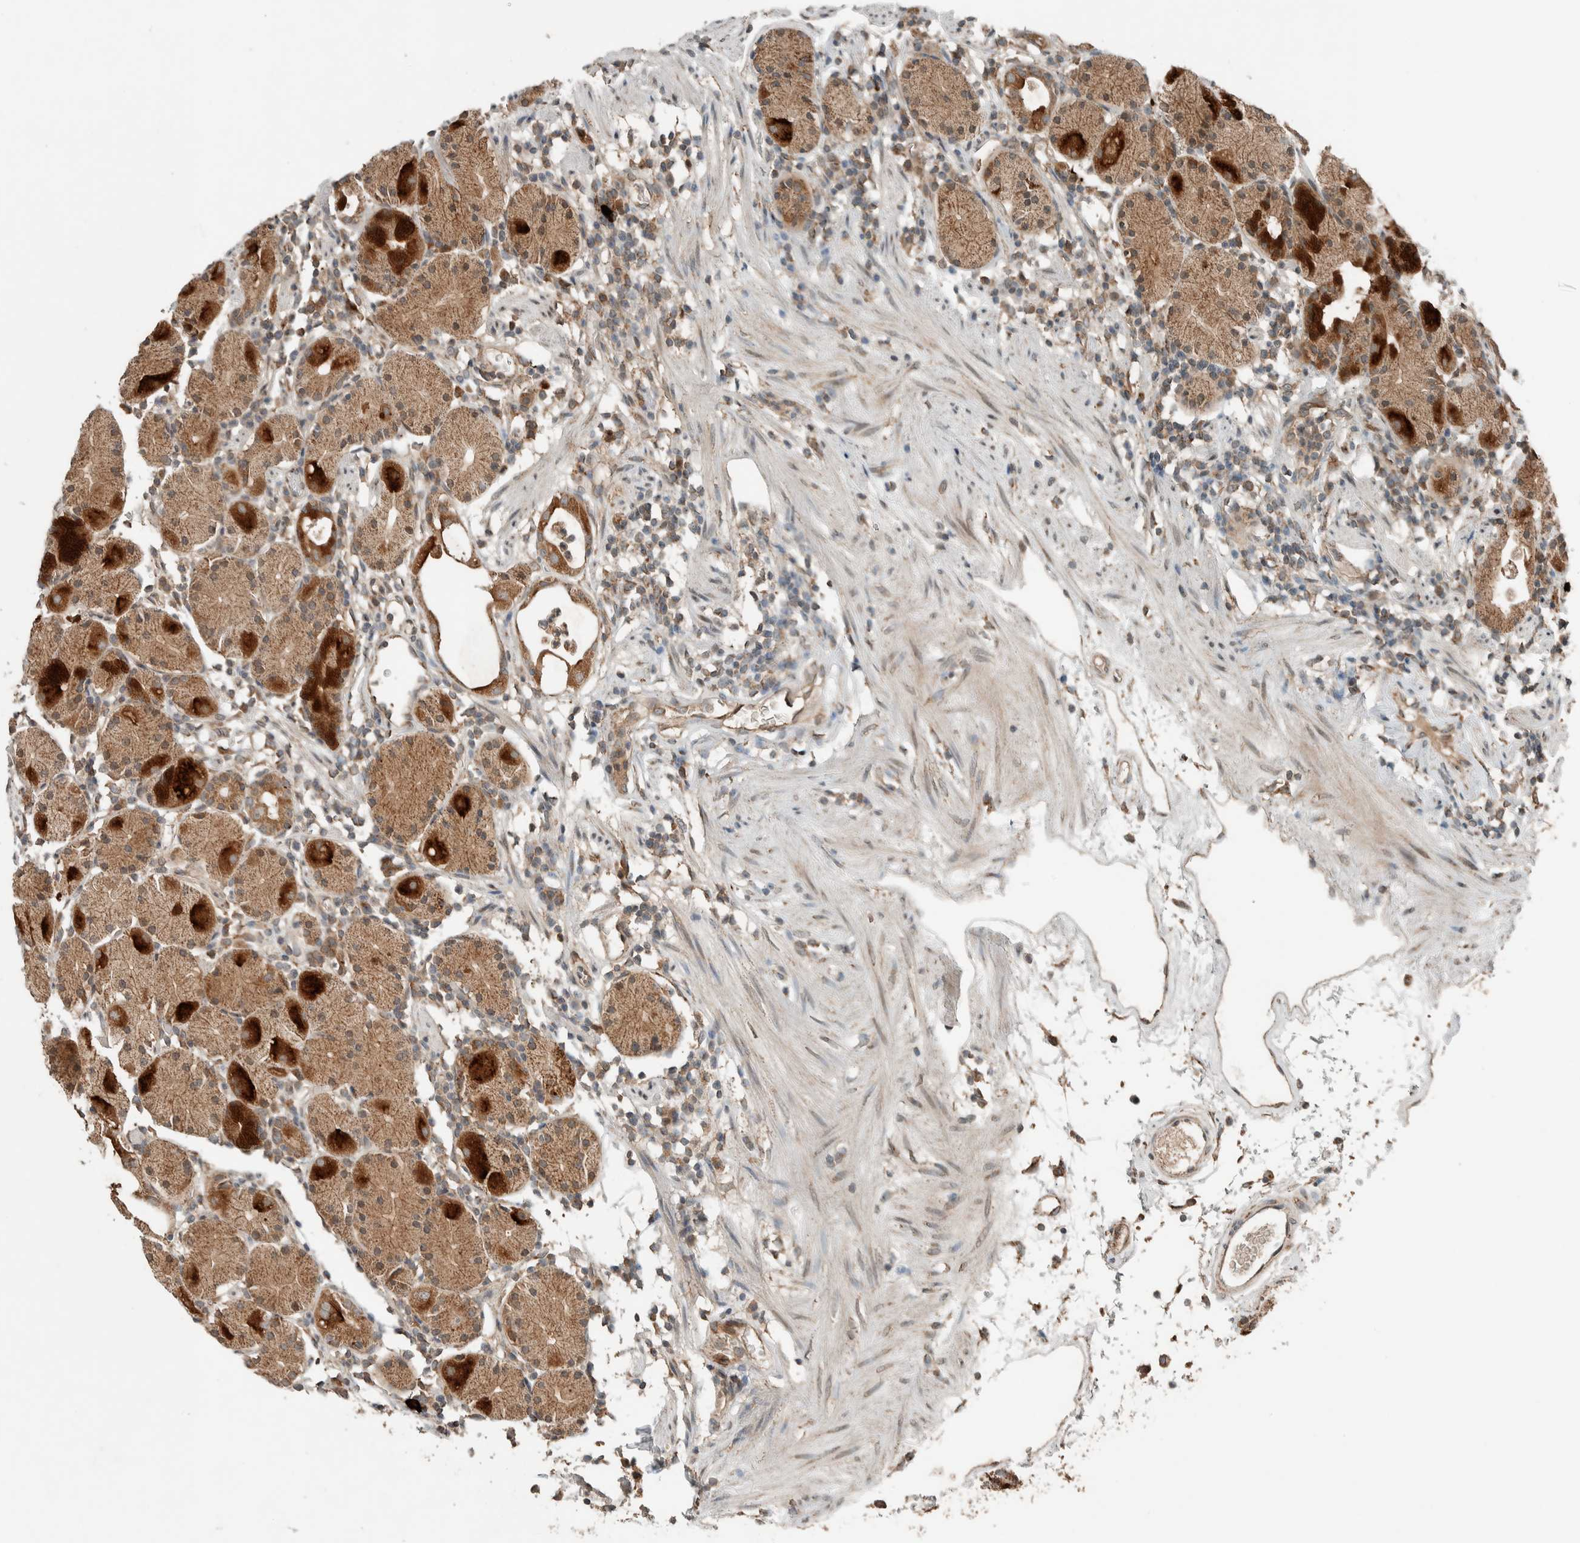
{"staining": {"intensity": "strong", "quantity": ">75%", "location": "cytoplasmic/membranous"}, "tissue": "stomach", "cell_type": "Glandular cells", "image_type": "normal", "snomed": [{"axis": "morphology", "description": "Normal tissue, NOS"}, {"axis": "topography", "description": "Stomach"}, {"axis": "topography", "description": "Stomach, lower"}], "caption": "Stomach stained with DAB IHC demonstrates high levels of strong cytoplasmic/membranous staining in approximately >75% of glandular cells. The protein is shown in brown color, while the nuclei are stained blue.", "gene": "NBR1", "patient": {"sex": "female", "age": 75}}